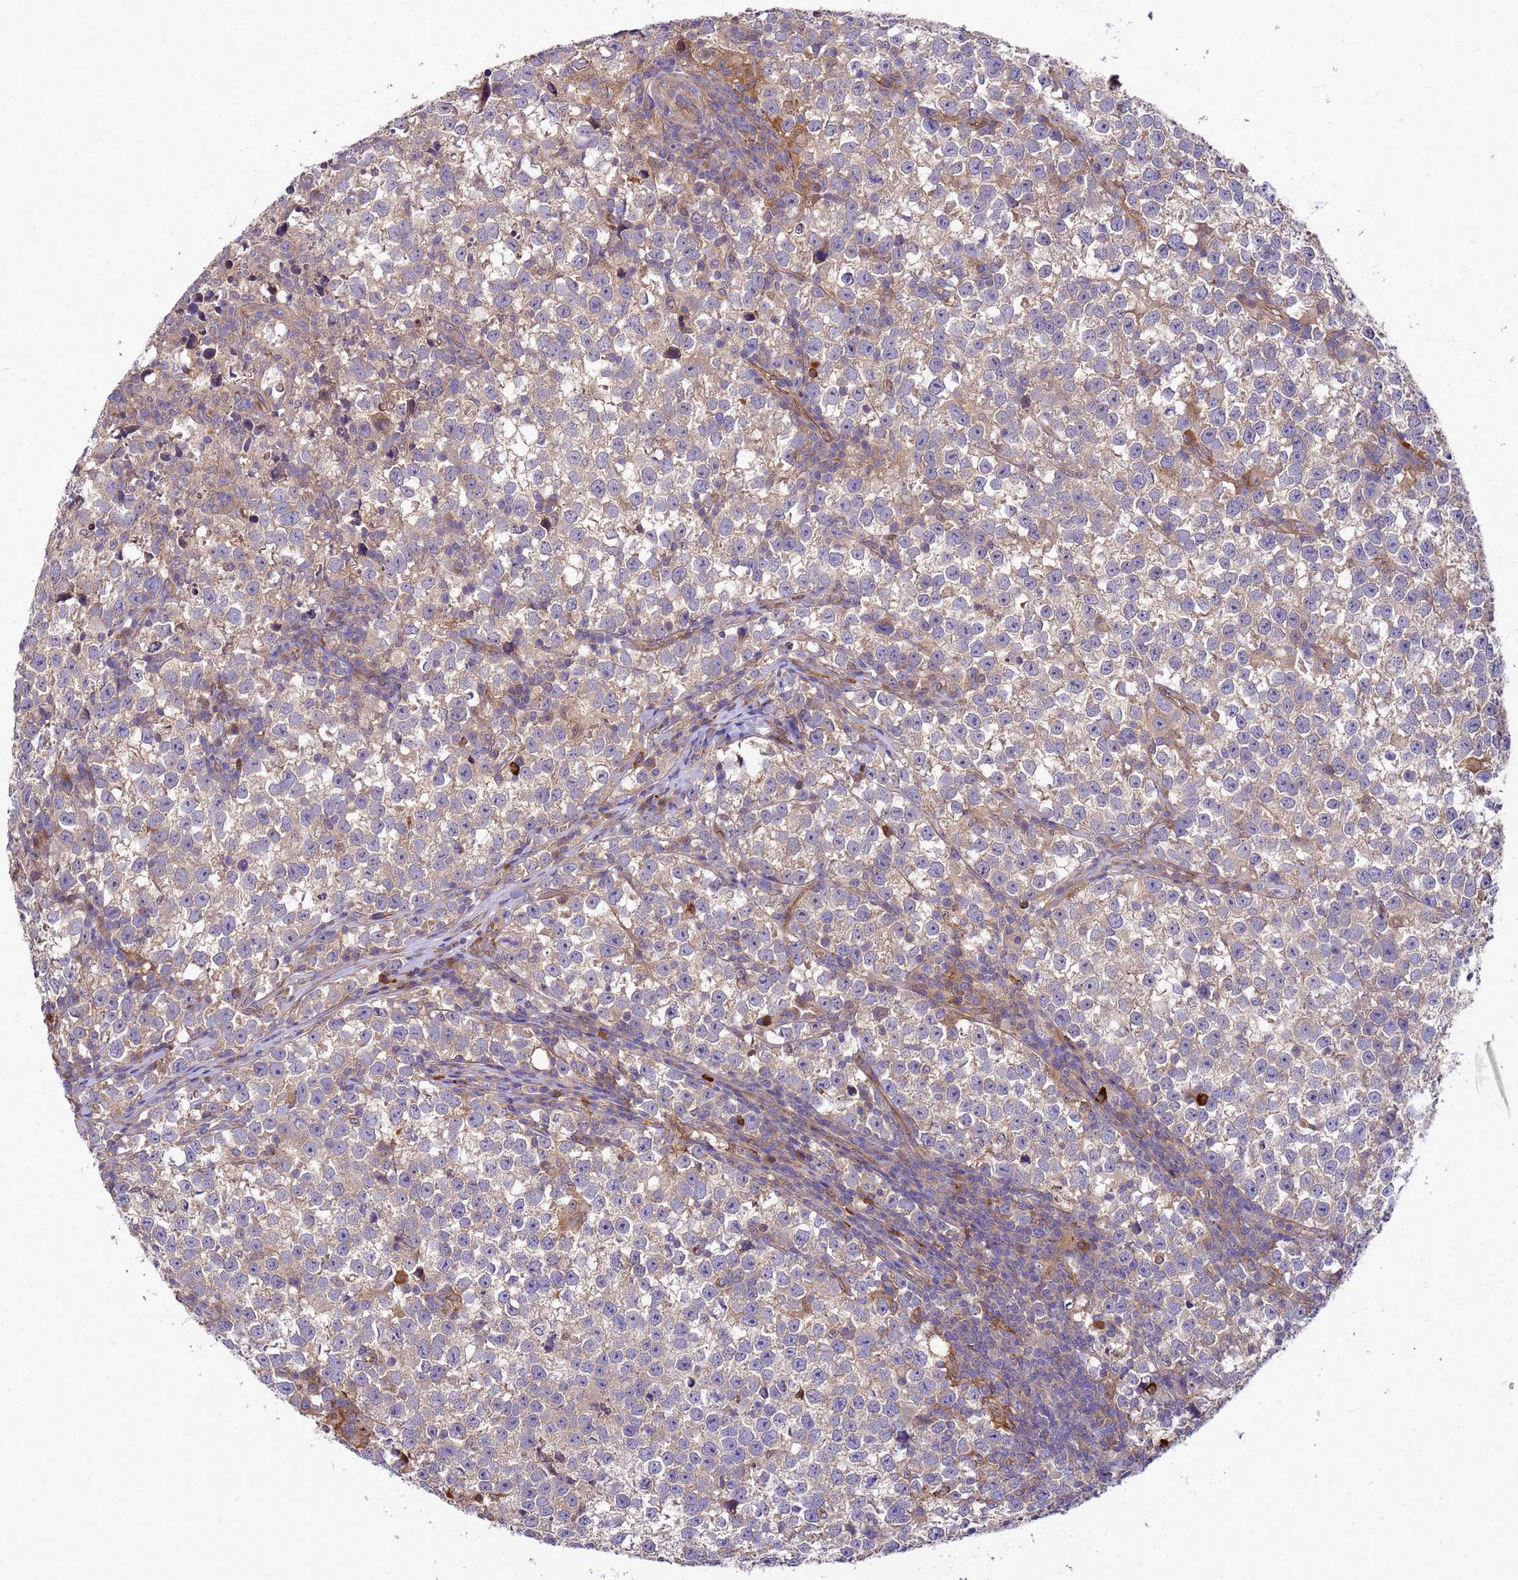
{"staining": {"intensity": "negative", "quantity": "none", "location": "none"}, "tissue": "testis cancer", "cell_type": "Tumor cells", "image_type": "cancer", "snomed": [{"axis": "morphology", "description": "Normal tissue, NOS"}, {"axis": "morphology", "description": "Seminoma, NOS"}, {"axis": "topography", "description": "Testis"}], "caption": "Immunohistochemistry (IHC) histopathology image of neoplastic tissue: human testis seminoma stained with DAB (3,3'-diaminobenzidine) shows no significant protein staining in tumor cells.", "gene": "RNF215", "patient": {"sex": "male", "age": 43}}